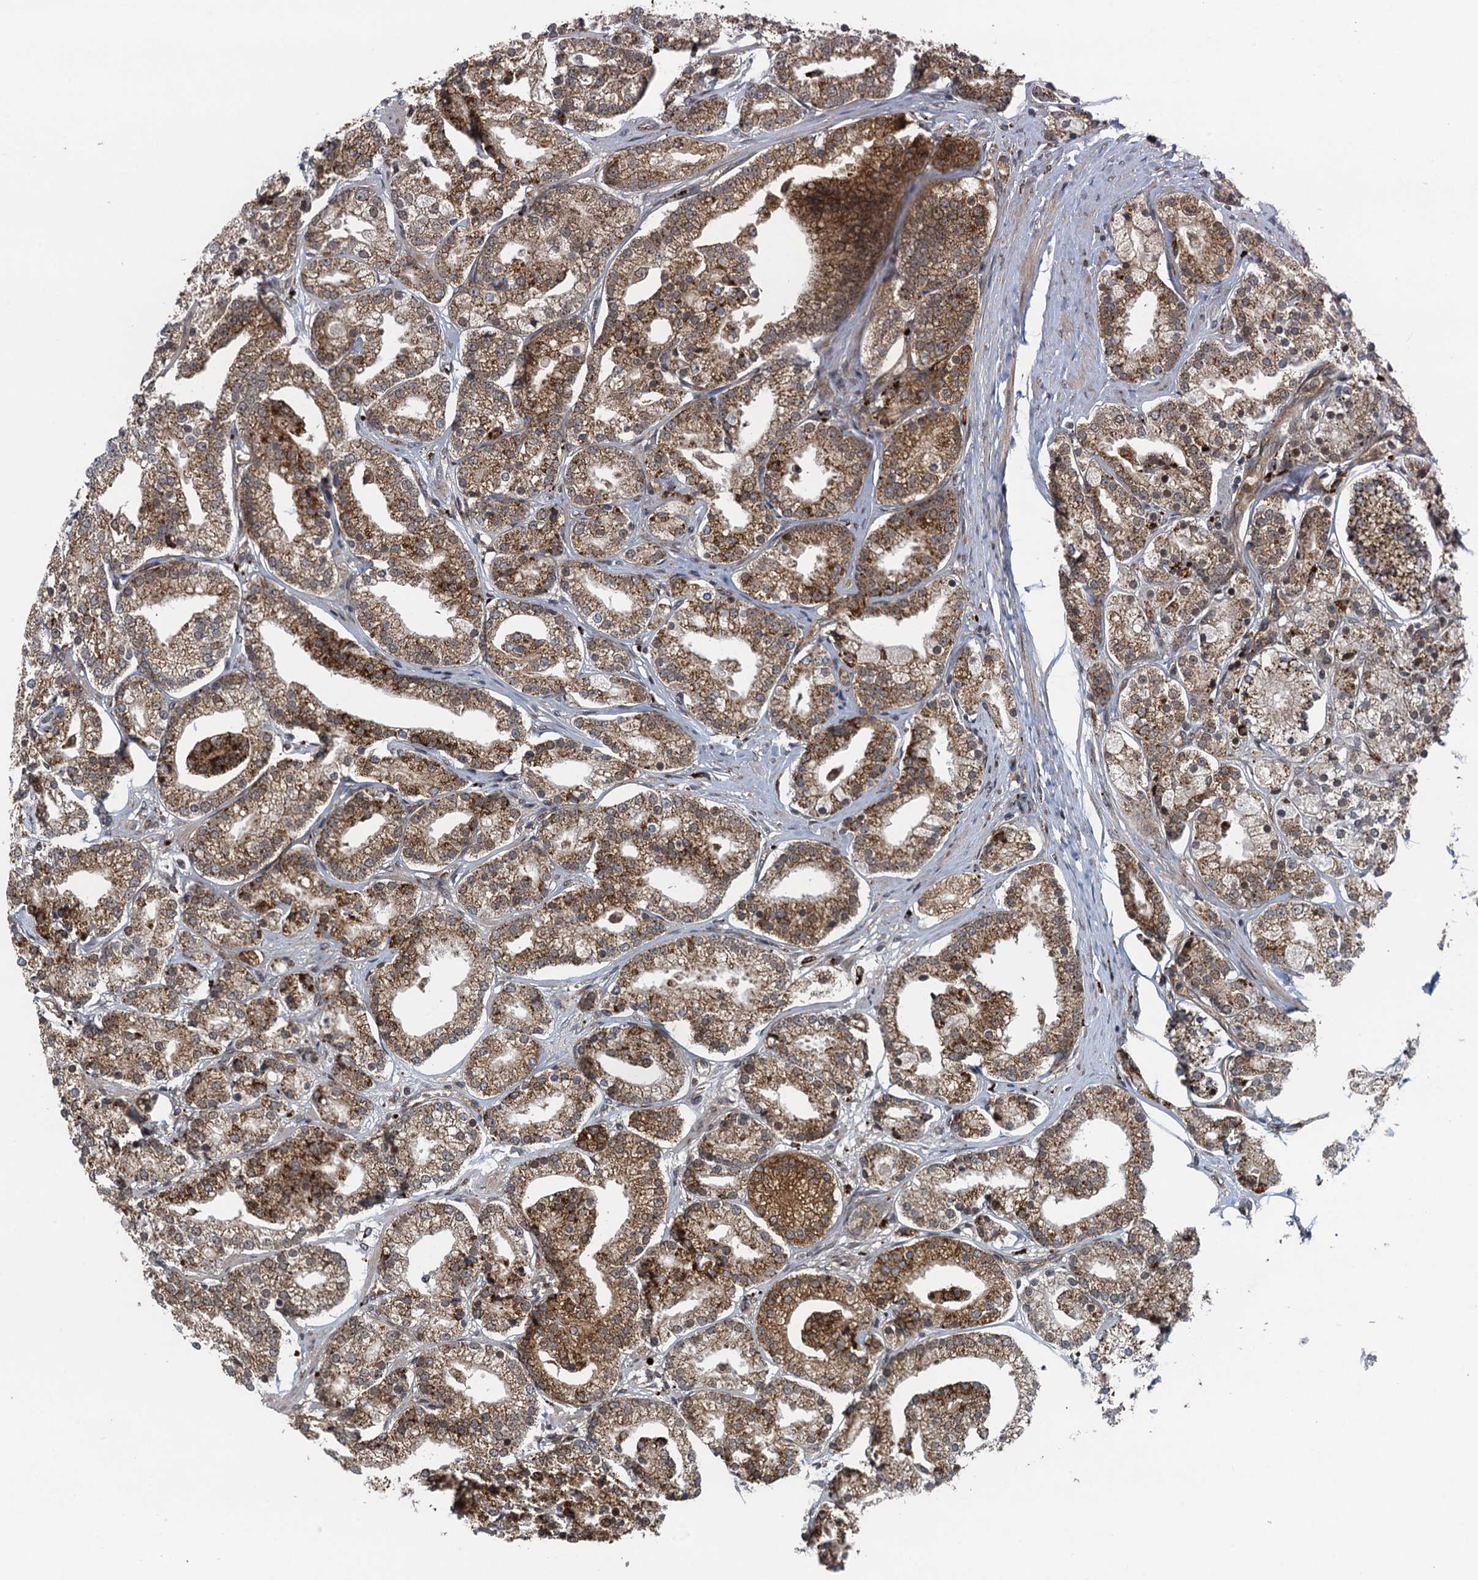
{"staining": {"intensity": "moderate", "quantity": ">75%", "location": "cytoplasmic/membranous,nuclear"}, "tissue": "prostate cancer", "cell_type": "Tumor cells", "image_type": "cancer", "snomed": [{"axis": "morphology", "description": "Adenocarcinoma, High grade"}, {"axis": "topography", "description": "Prostate"}], "caption": "Immunohistochemistry (IHC) of prostate cancer displays medium levels of moderate cytoplasmic/membranous and nuclear staining in about >75% of tumor cells.", "gene": "NLRP10", "patient": {"sex": "male", "age": 69}}